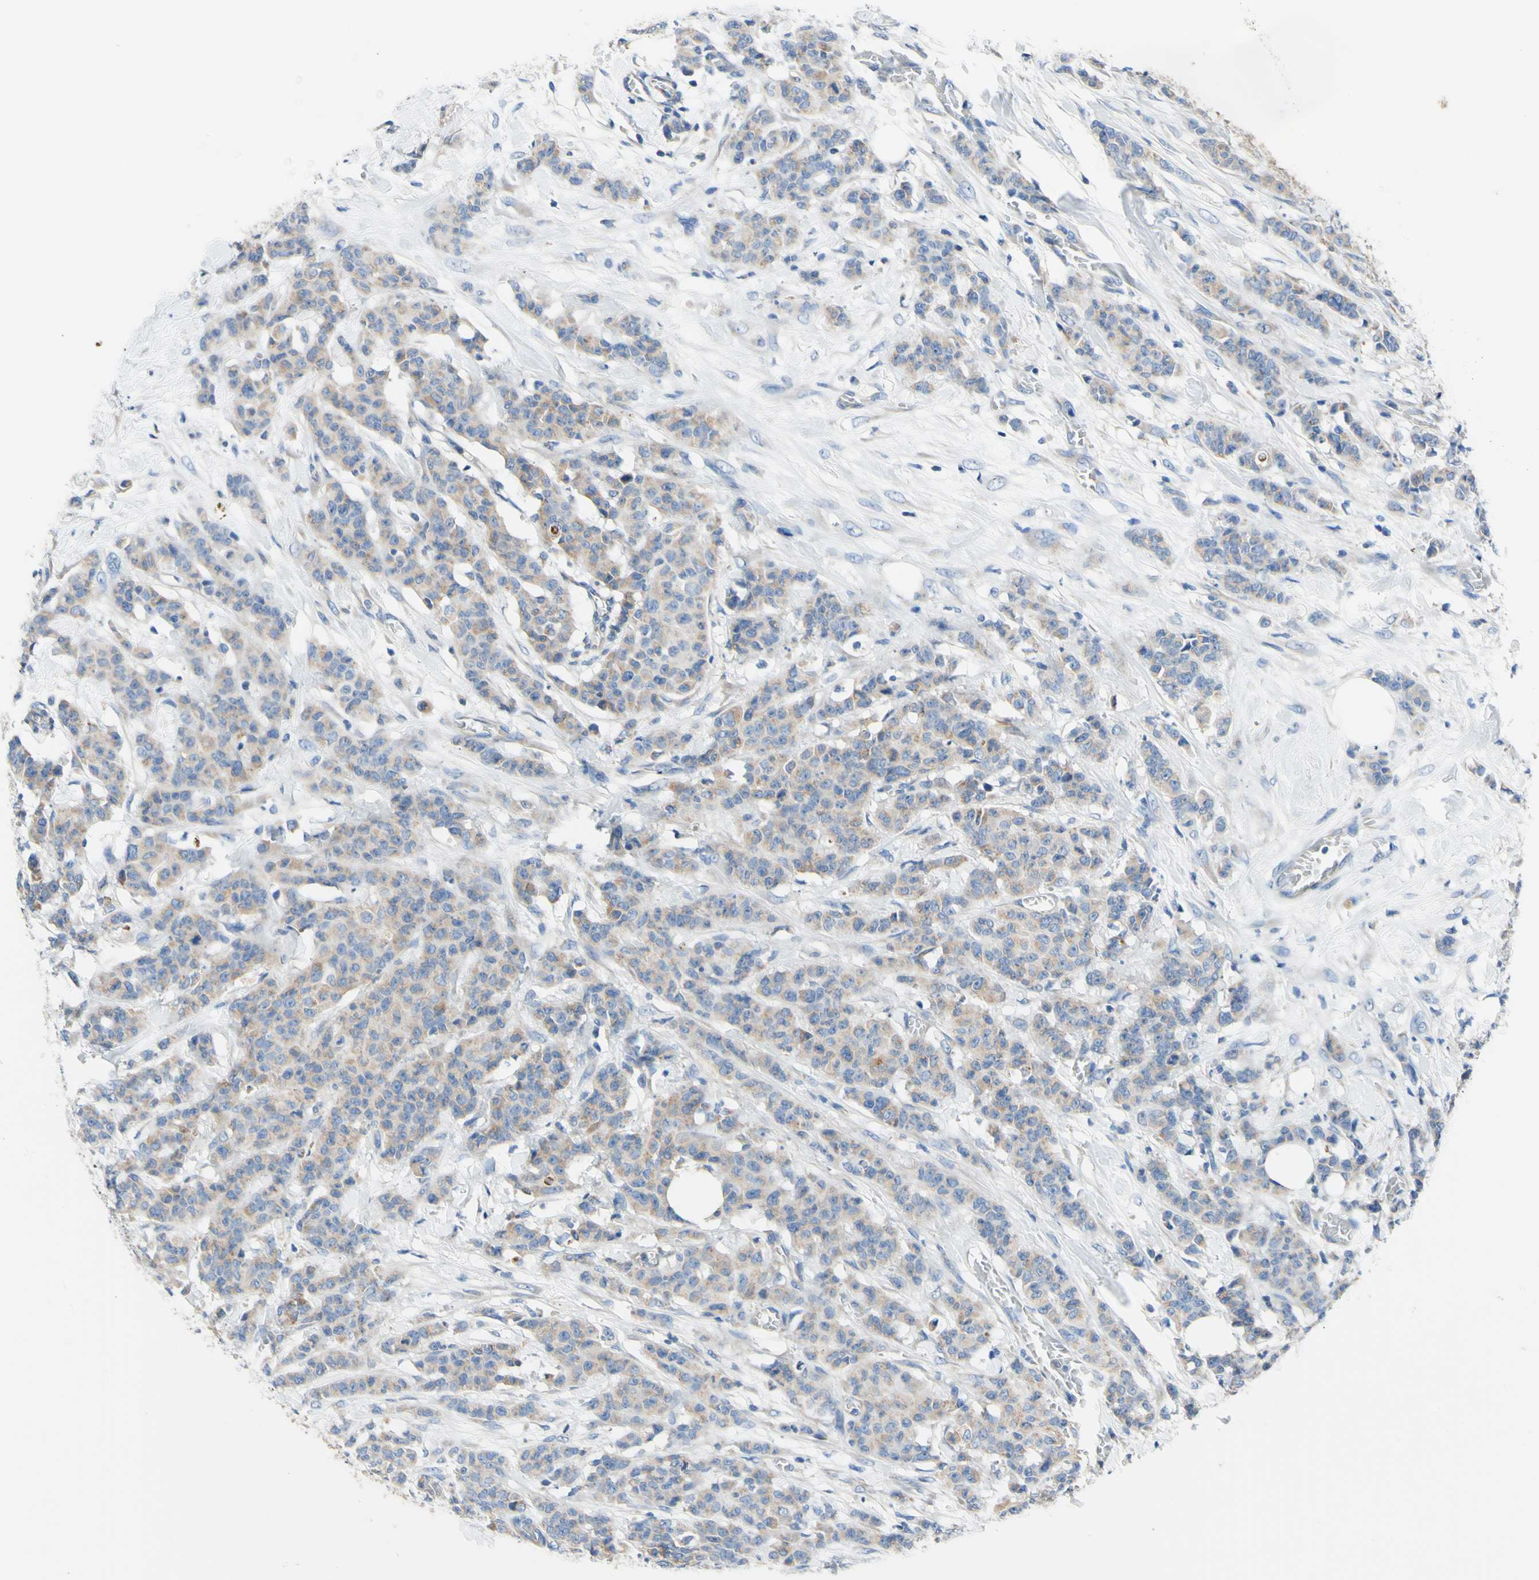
{"staining": {"intensity": "weak", "quantity": "25%-75%", "location": "cytoplasmic/membranous"}, "tissue": "breast cancer", "cell_type": "Tumor cells", "image_type": "cancer", "snomed": [{"axis": "morphology", "description": "Normal tissue, NOS"}, {"axis": "morphology", "description": "Duct carcinoma"}, {"axis": "topography", "description": "Breast"}], "caption": "Immunohistochemistry of breast intraductal carcinoma reveals low levels of weak cytoplasmic/membranous positivity in approximately 25%-75% of tumor cells.", "gene": "RETREG2", "patient": {"sex": "female", "age": 40}}